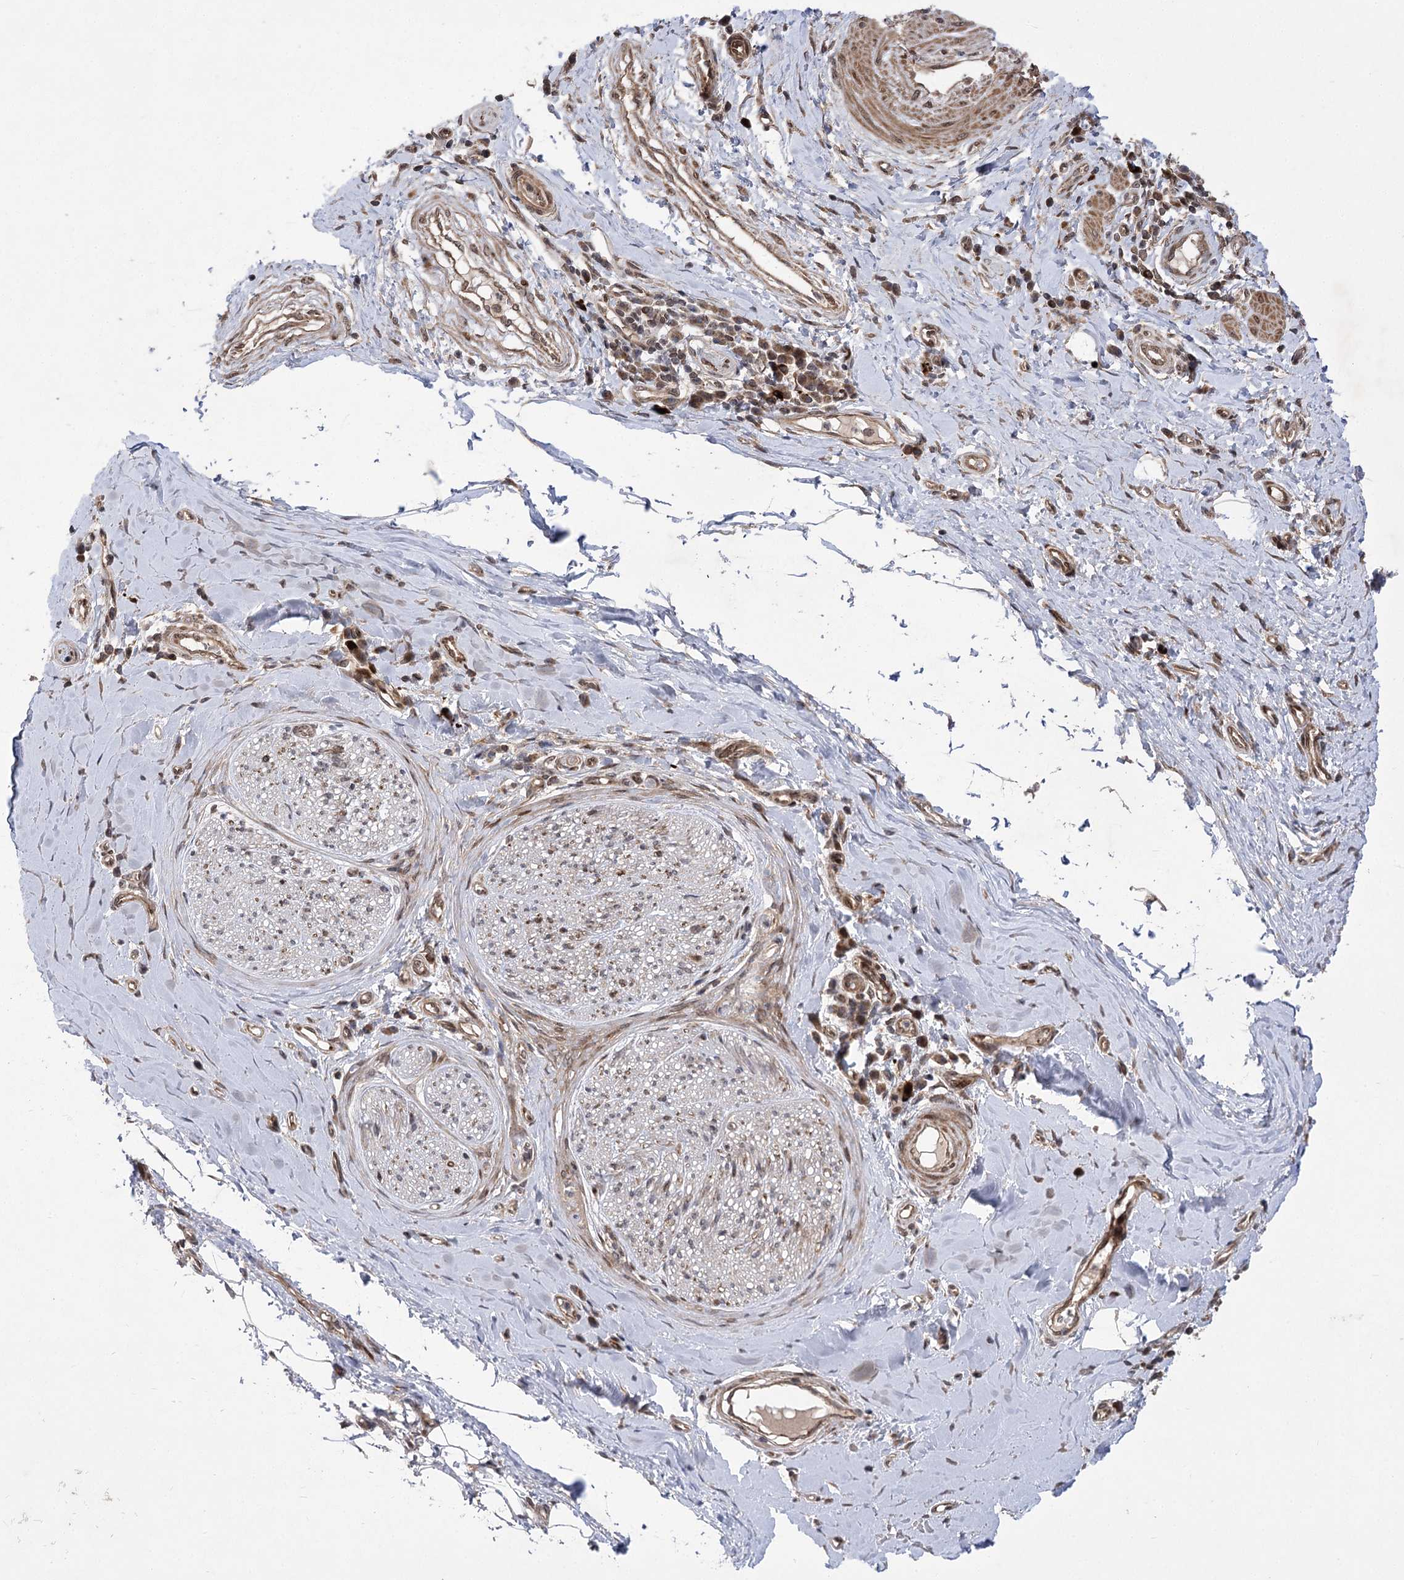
{"staining": {"intensity": "moderate", "quantity": "25%-75%", "location": "cytoplasmic/membranous,nuclear"}, "tissue": "adipose tissue", "cell_type": "Adipocytes", "image_type": "normal", "snomed": [{"axis": "morphology", "description": "Normal tissue, NOS"}, {"axis": "morphology", "description": "Adenocarcinoma, NOS"}, {"axis": "topography", "description": "Esophagus"}, {"axis": "topography", "description": "Stomach, upper"}, {"axis": "topography", "description": "Peripheral nerve tissue"}], "caption": "Immunohistochemical staining of benign adipose tissue reveals medium levels of moderate cytoplasmic/membranous,nuclear positivity in approximately 25%-75% of adipocytes.", "gene": "TENM2", "patient": {"sex": "male", "age": 62}}